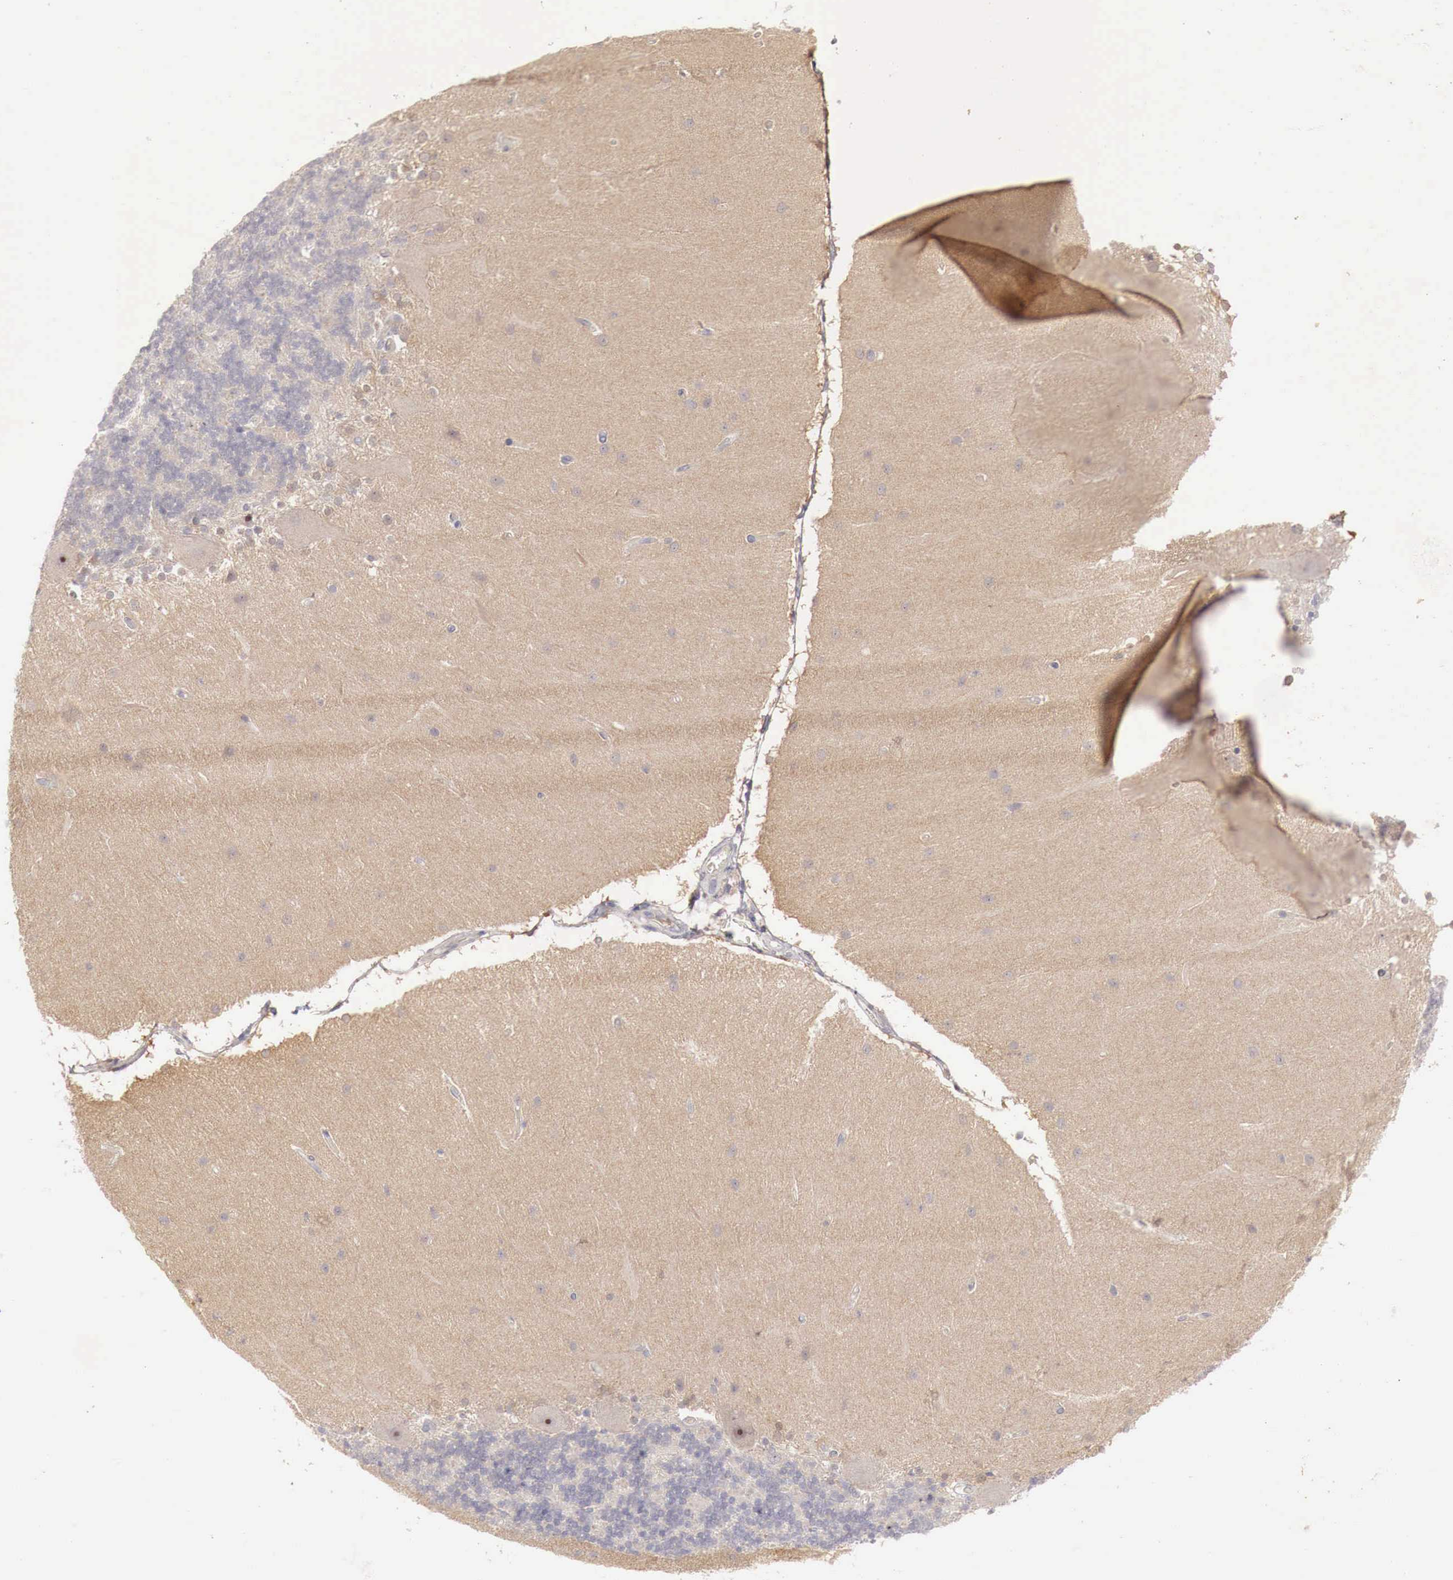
{"staining": {"intensity": "negative", "quantity": "none", "location": "none"}, "tissue": "cerebellum", "cell_type": "Cells in granular layer", "image_type": "normal", "snomed": [{"axis": "morphology", "description": "Normal tissue, NOS"}, {"axis": "topography", "description": "Cerebellum"}], "caption": "The image displays no staining of cells in granular layer in normal cerebellum. (Brightfield microscopy of DAB (3,3'-diaminobenzidine) immunohistochemistry (IHC) at high magnification).", "gene": "GATA1", "patient": {"sex": "female", "age": 54}}